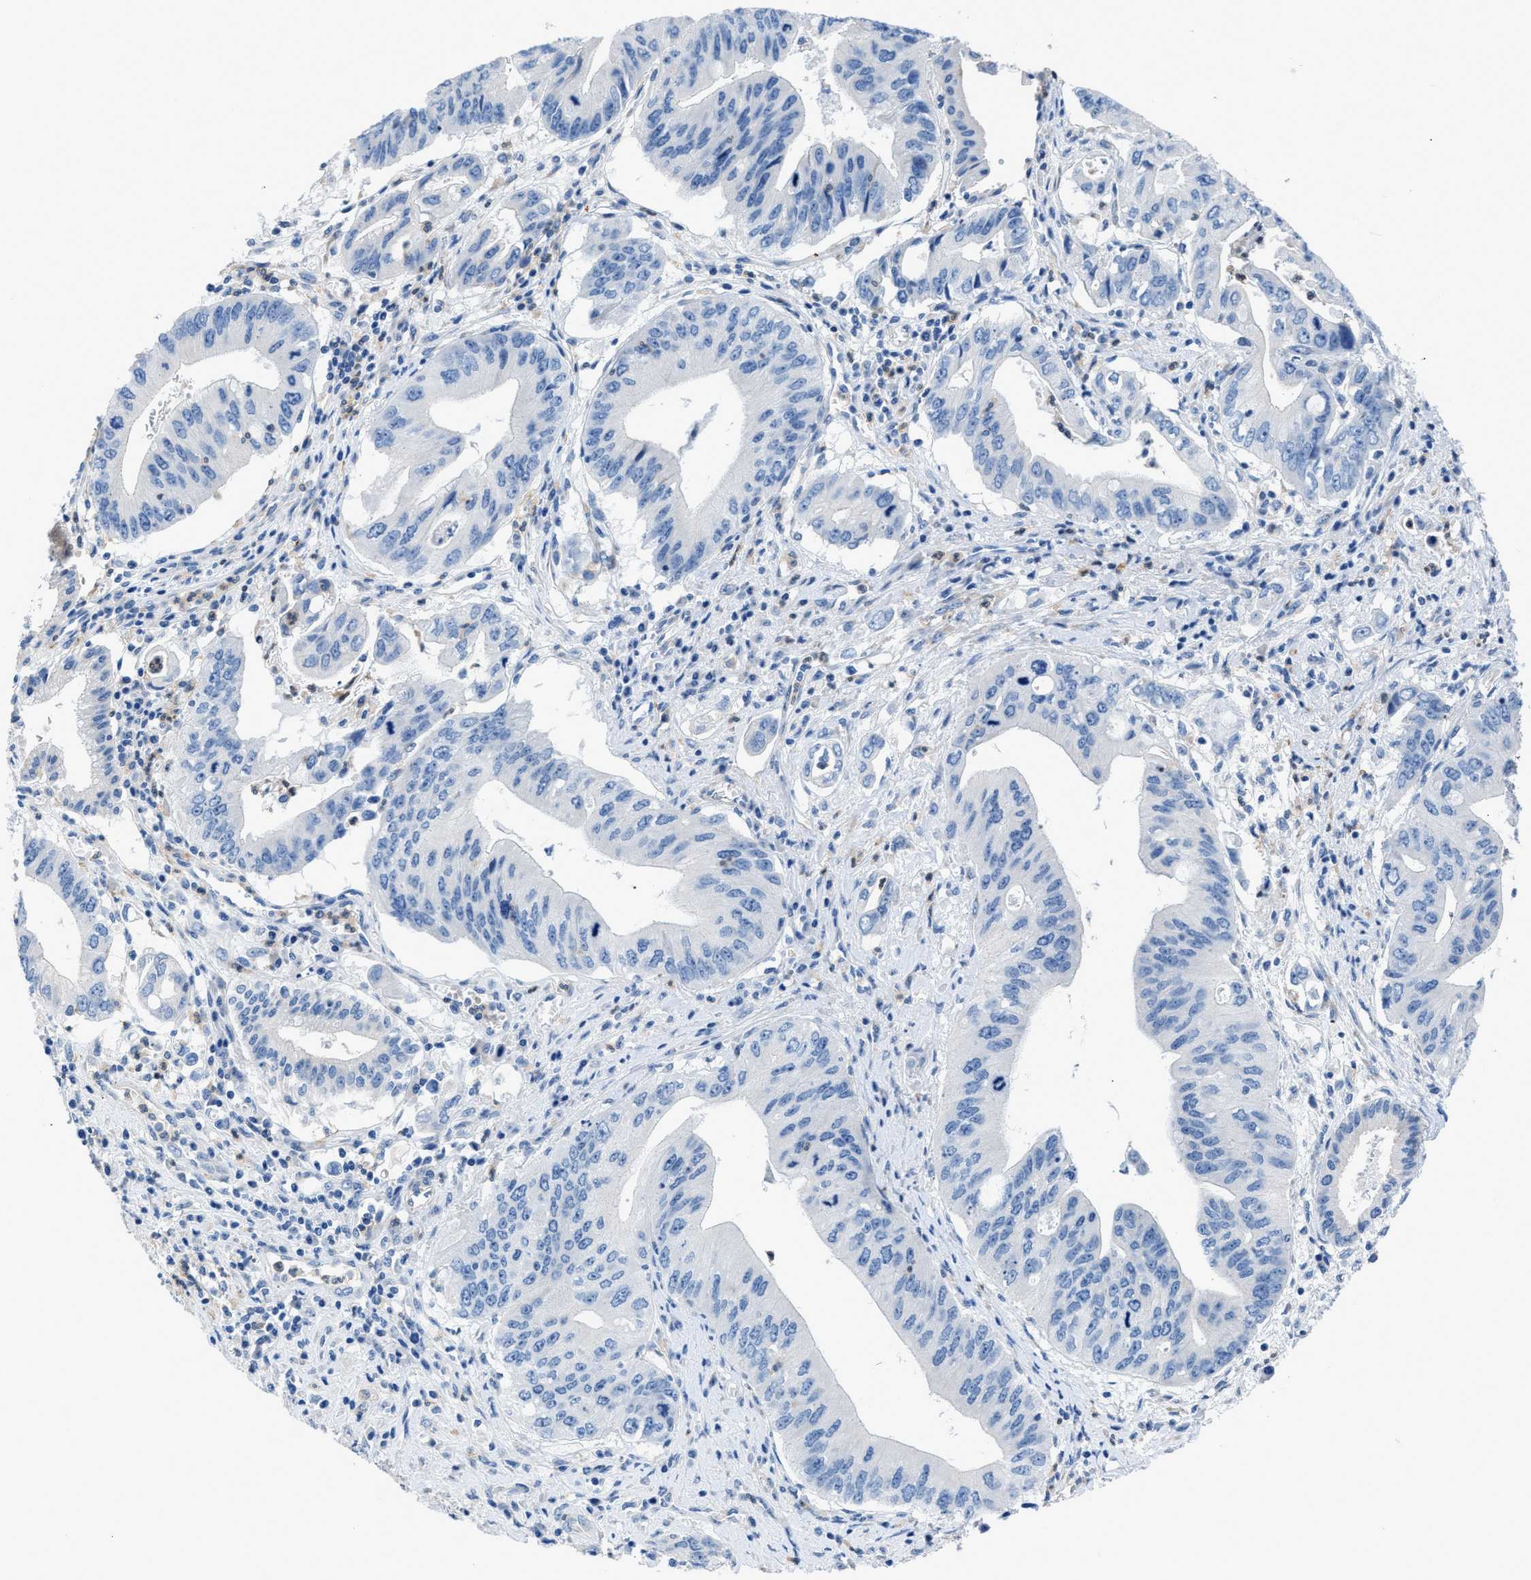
{"staining": {"intensity": "negative", "quantity": "none", "location": "none"}, "tissue": "pancreatic cancer", "cell_type": "Tumor cells", "image_type": "cancer", "snomed": [{"axis": "morphology", "description": "Adenocarcinoma, NOS"}, {"axis": "topography", "description": "Pancreas"}], "caption": "Tumor cells show no significant protein positivity in pancreatic cancer (adenocarcinoma). (Brightfield microscopy of DAB (3,3'-diaminobenzidine) IHC at high magnification).", "gene": "ITPR1", "patient": {"sex": "female", "age": 73}}